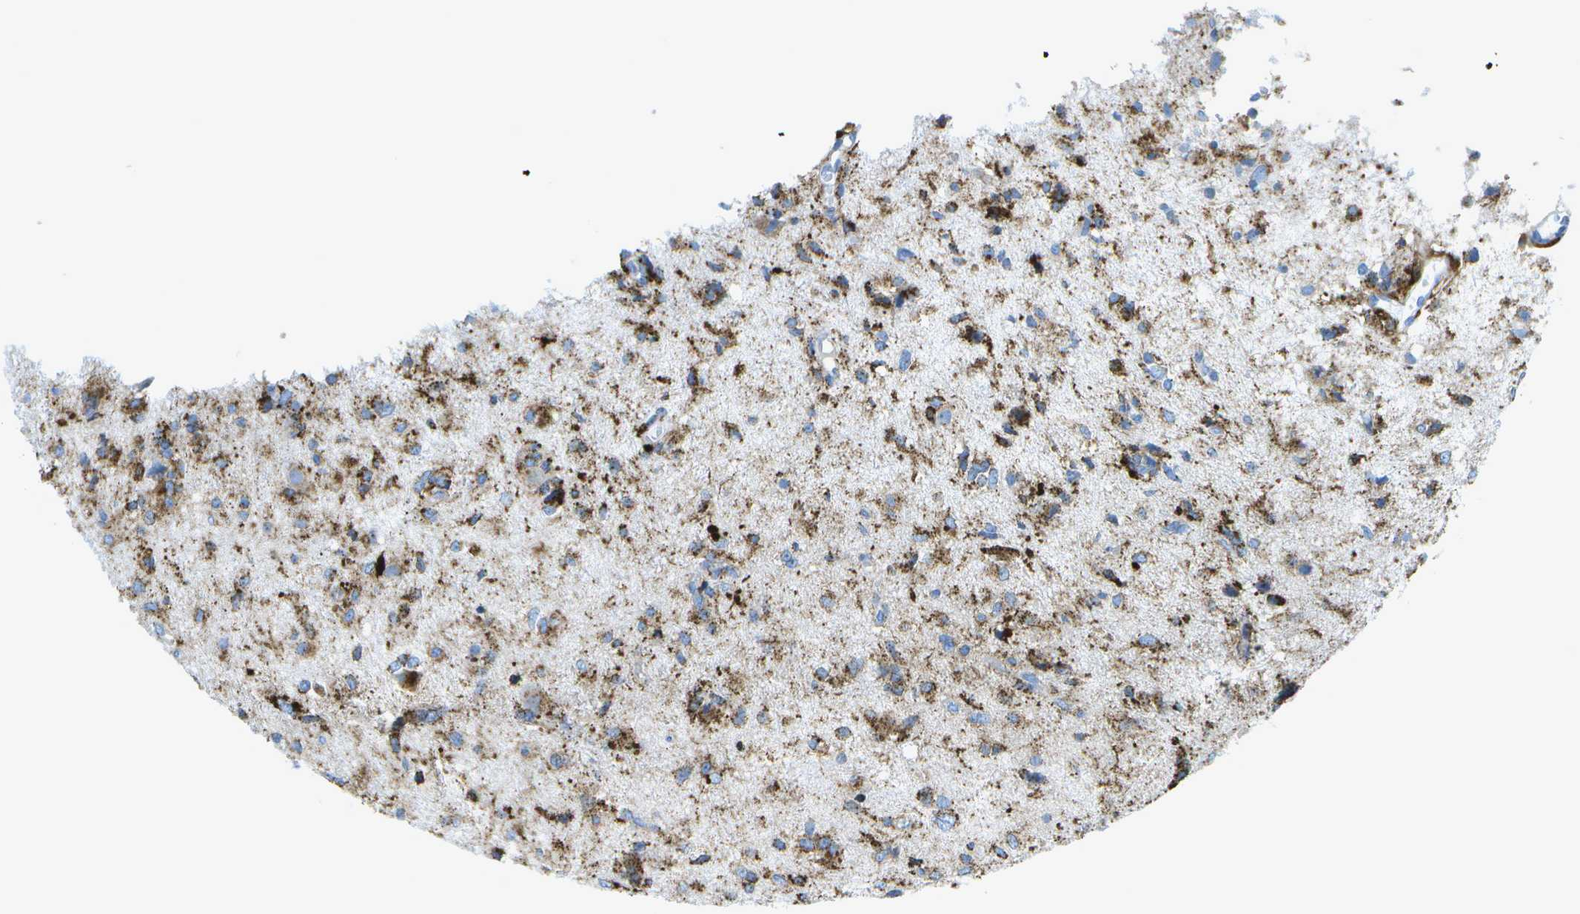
{"staining": {"intensity": "moderate", "quantity": ">75%", "location": "cytoplasmic/membranous"}, "tissue": "glioma", "cell_type": "Tumor cells", "image_type": "cancer", "snomed": [{"axis": "morphology", "description": "Glioma, malignant, High grade"}, {"axis": "topography", "description": "Brain"}], "caption": "A high-resolution micrograph shows immunohistochemistry staining of glioma, which exhibits moderate cytoplasmic/membranous positivity in approximately >75% of tumor cells.", "gene": "PRCP", "patient": {"sex": "female", "age": 59}}